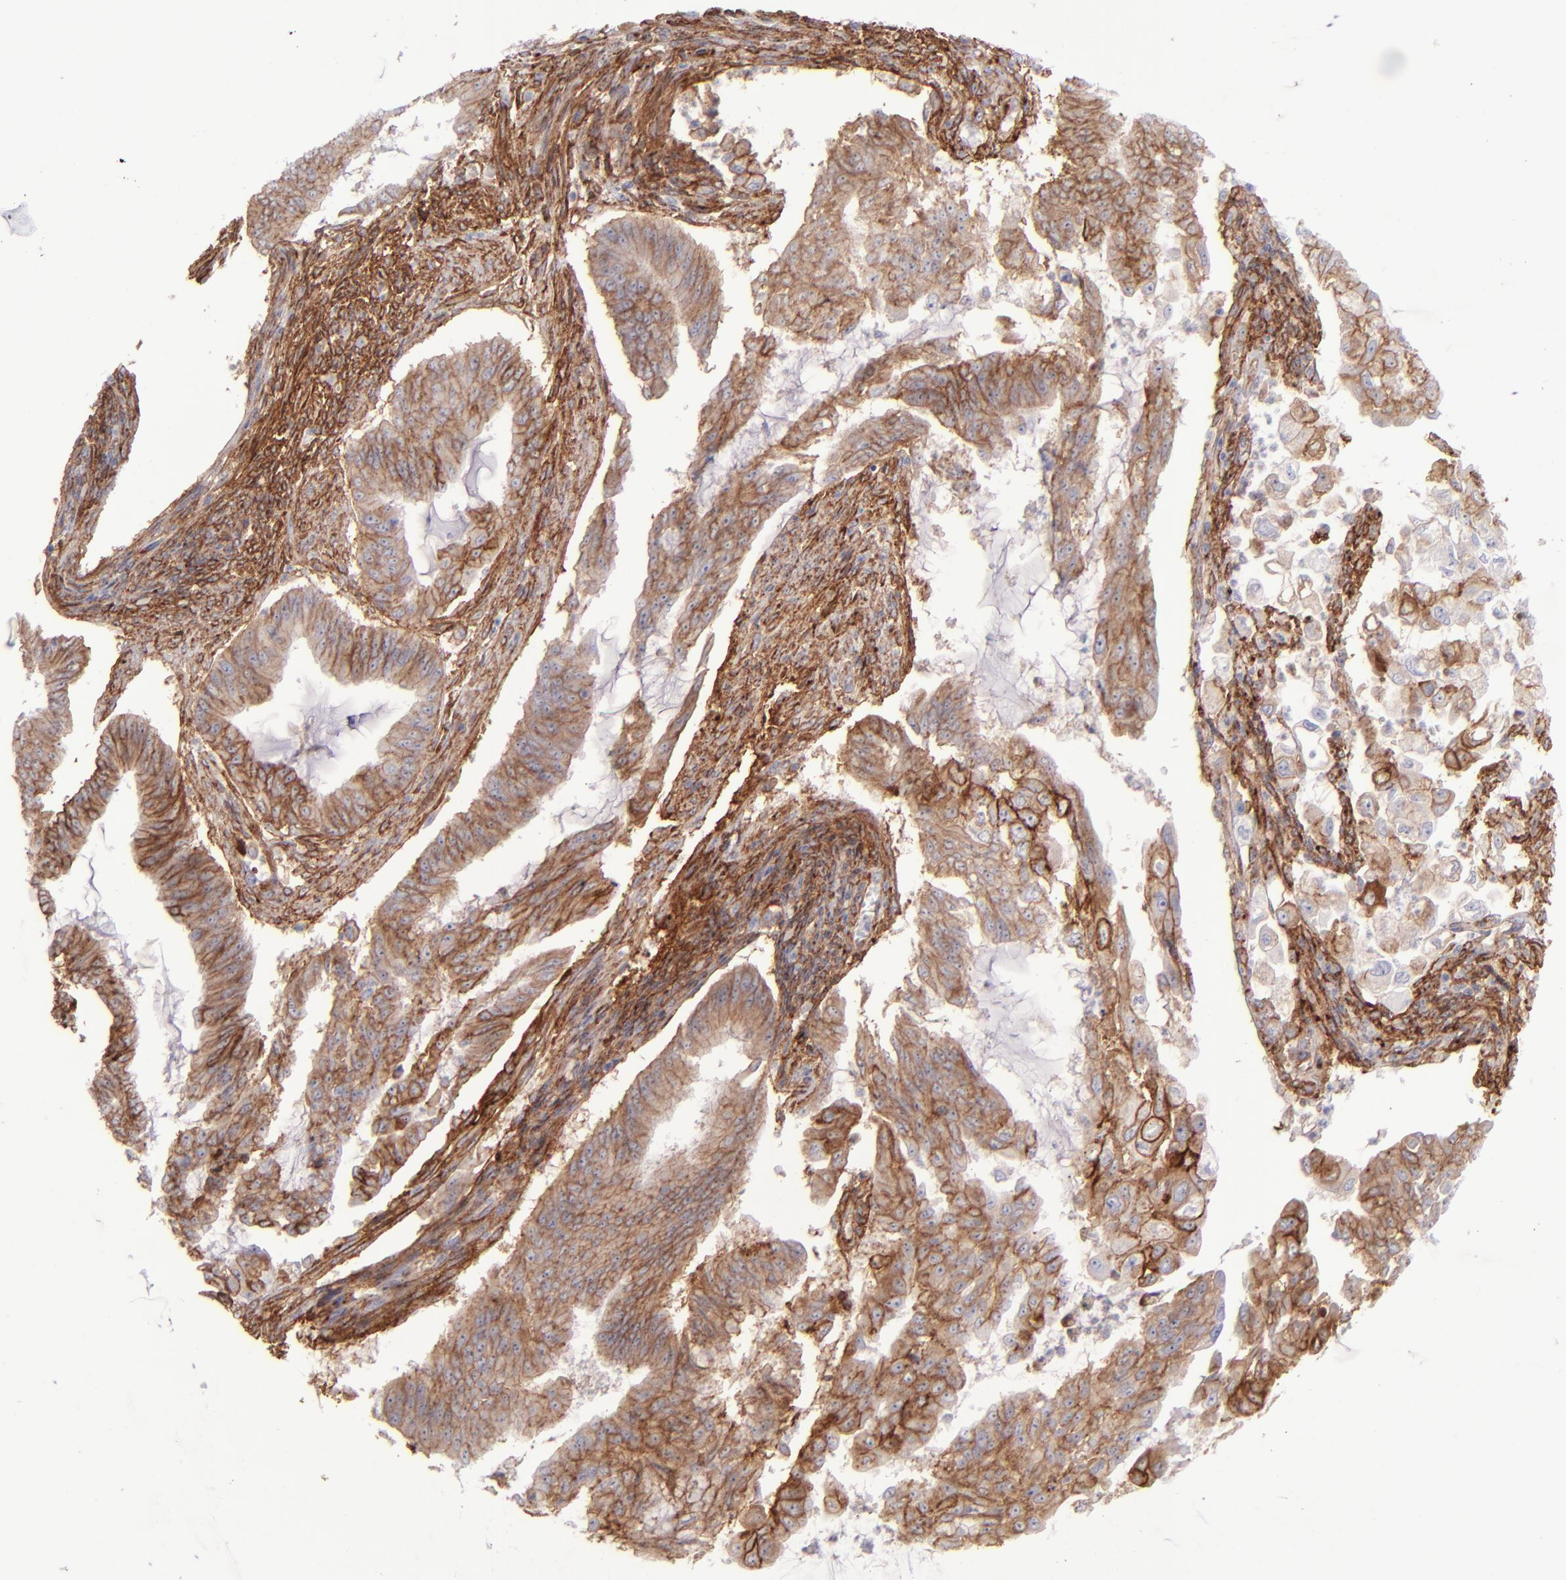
{"staining": {"intensity": "moderate", "quantity": ">75%", "location": "cytoplasmic/membranous"}, "tissue": "endometrial cancer", "cell_type": "Tumor cells", "image_type": "cancer", "snomed": [{"axis": "morphology", "description": "Adenocarcinoma, NOS"}, {"axis": "topography", "description": "Endometrium"}], "caption": "Tumor cells reveal medium levels of moderate cytoplasmic/membranous expression in approximately >75% of cells in adenocarcinoma (endometrial).", "gene": "ITGAV", "patient": {"sex": "female", "age": 75}}